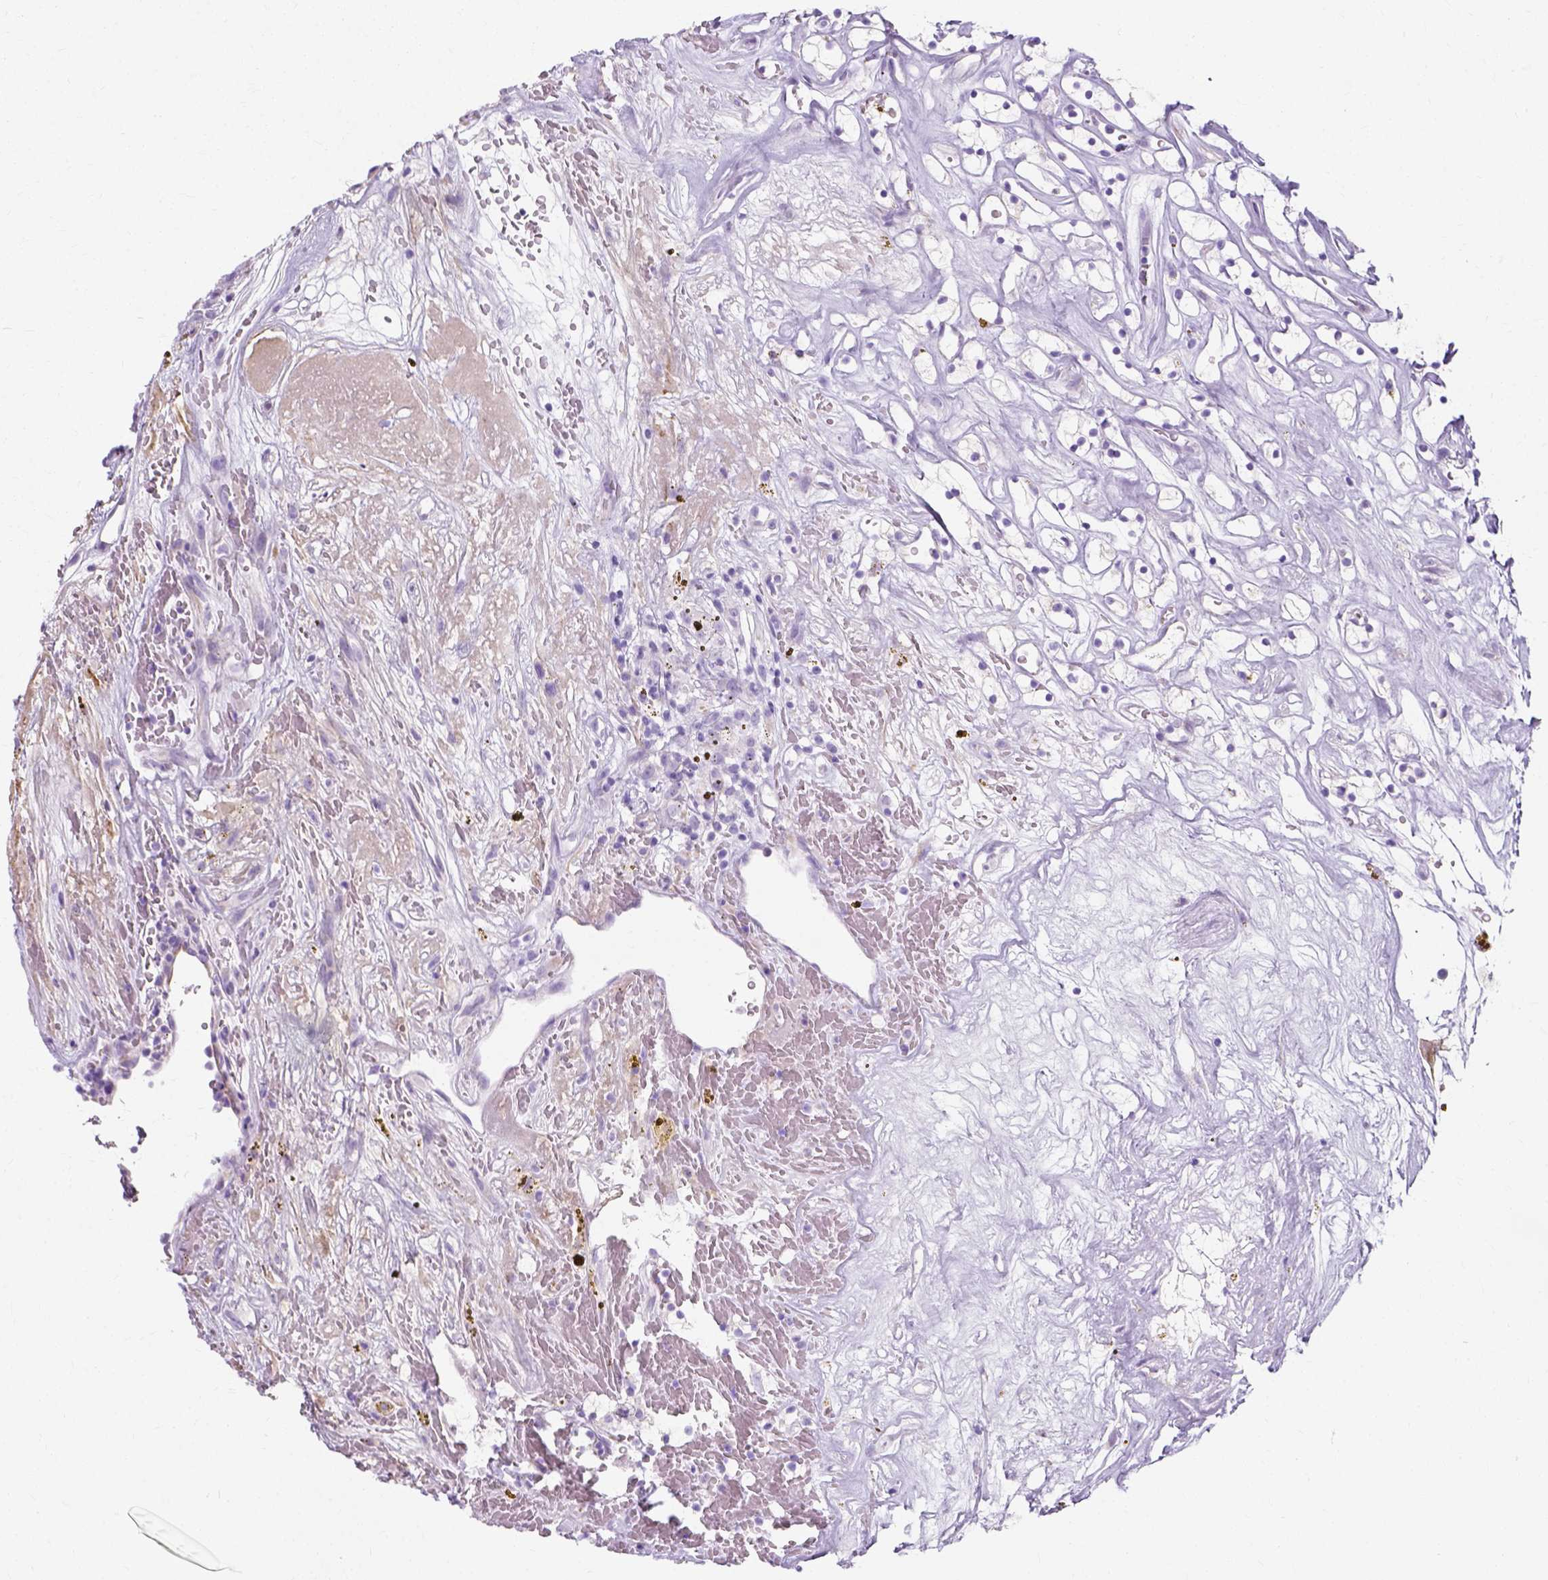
{"staining": {"intensity": "negative", "quantity": "none", "location": "none"}, "tissue": "renal cancer", "cell_type": "Tumor cells", "image_type": "cancer", "snomed": [{"axis": "morphology", "description": "Adenocarcinoma, NOS"}, {"axis": "topography", "description": "Kidney"}], "caption": "This is an immunohistochemistry photomicrograph of human renal cancer (adenocarcinoma). There is no expression in tumor cells.", "gene": "MYH15", "patient": {"sex": "female", "age": 64}}